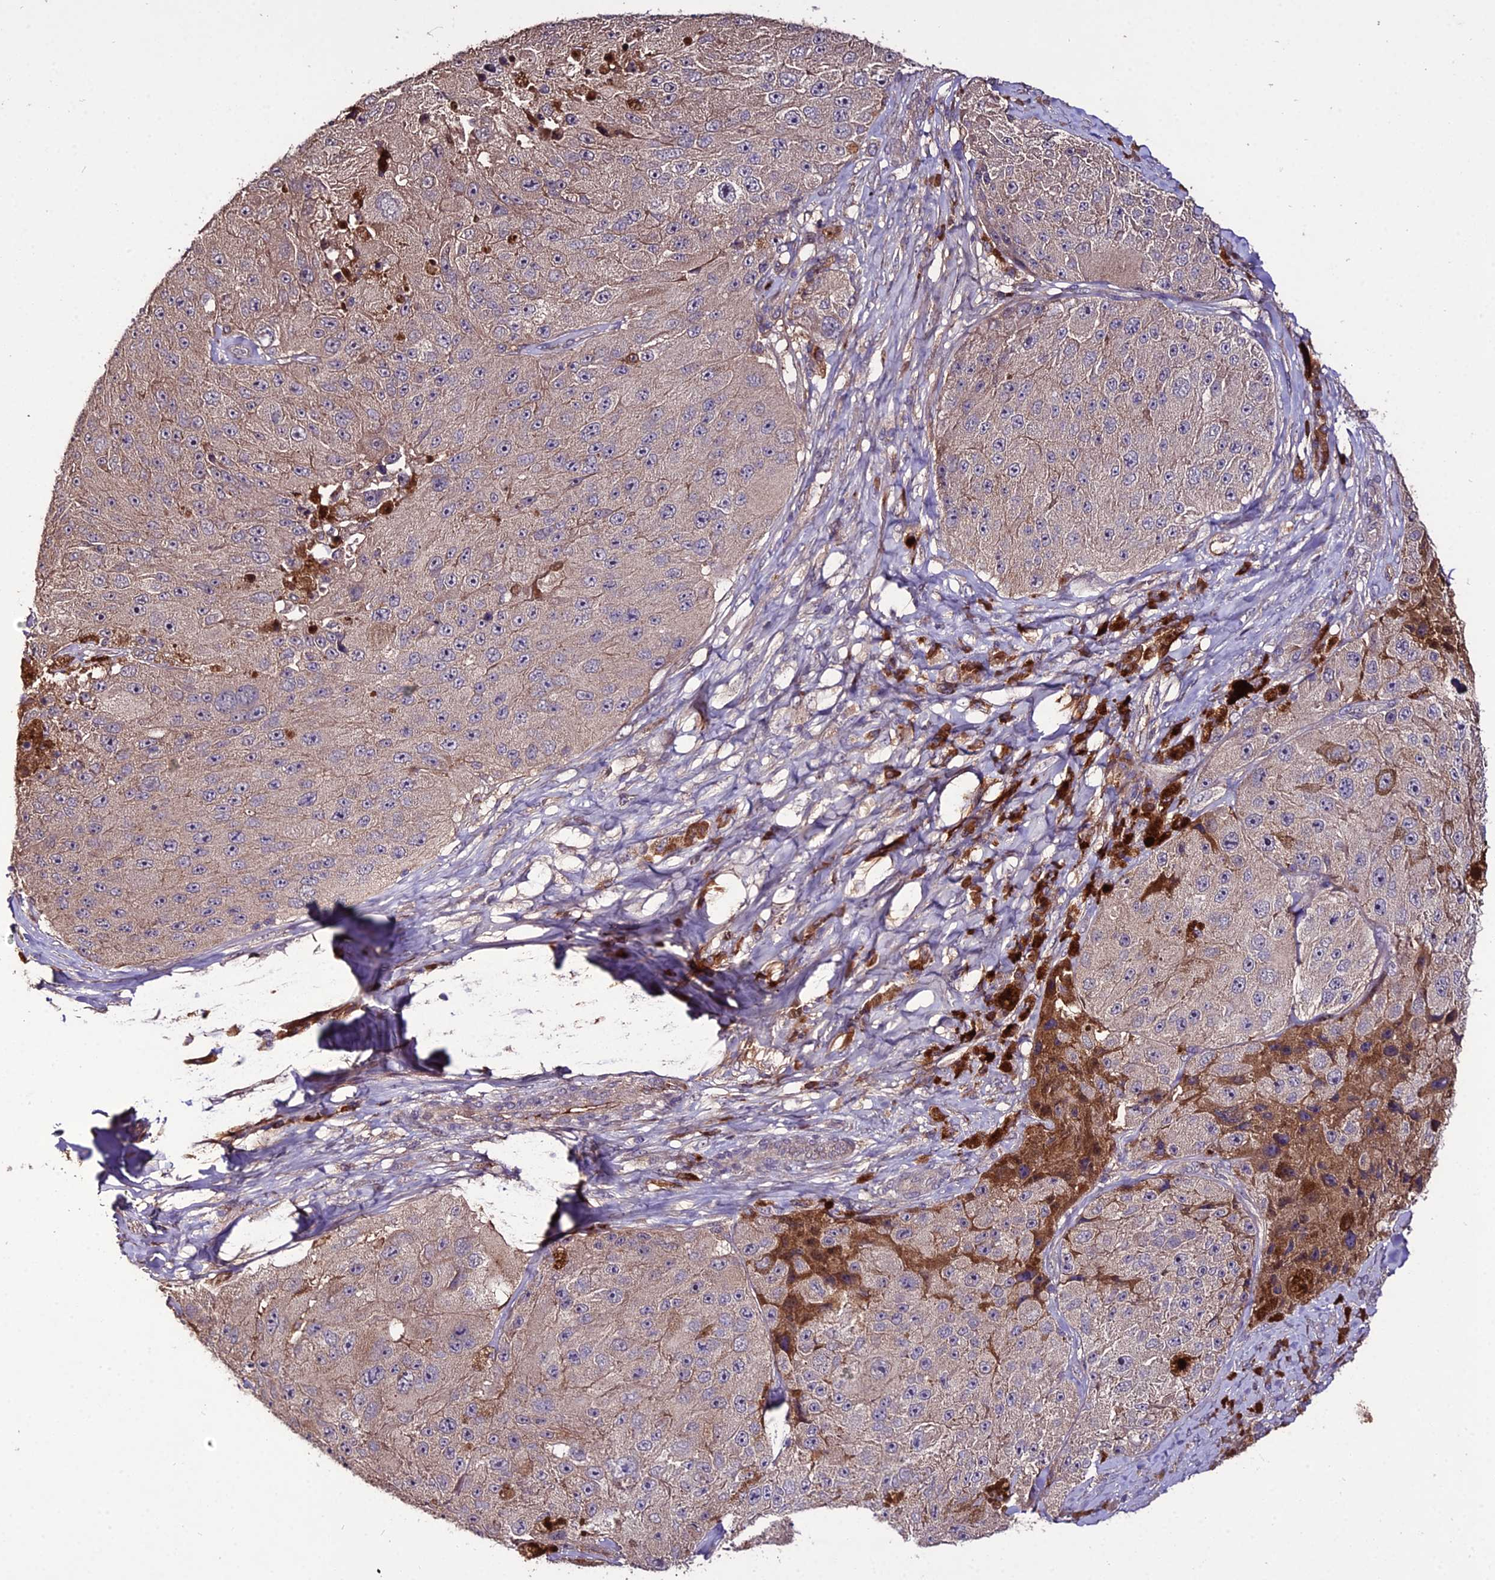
{"staining": {"intensity": "negative", "quantity": "none", "location": "none"}, "tissue": "melanoma", "cell_type": "Tumor cells", "image_type": "cancer", "snomed": [{"axis": "morphology", "description": "Malignant melanoma, Metastatic site"}, {"axis": "topography", "description": "Lymph node"}], "caption": "Melanoma was stained to show a protein in brown. There is no significant staining in tumor cells. The staining was performed using DAB (3,3'-diaminobenzidine) to visualize the protein expression in brown, while the nuclei were stained in blue with hematoxylin (Magnification: 20x).", "gene": "KCTD16", "patient": {"sex": "male", "age": 62}}